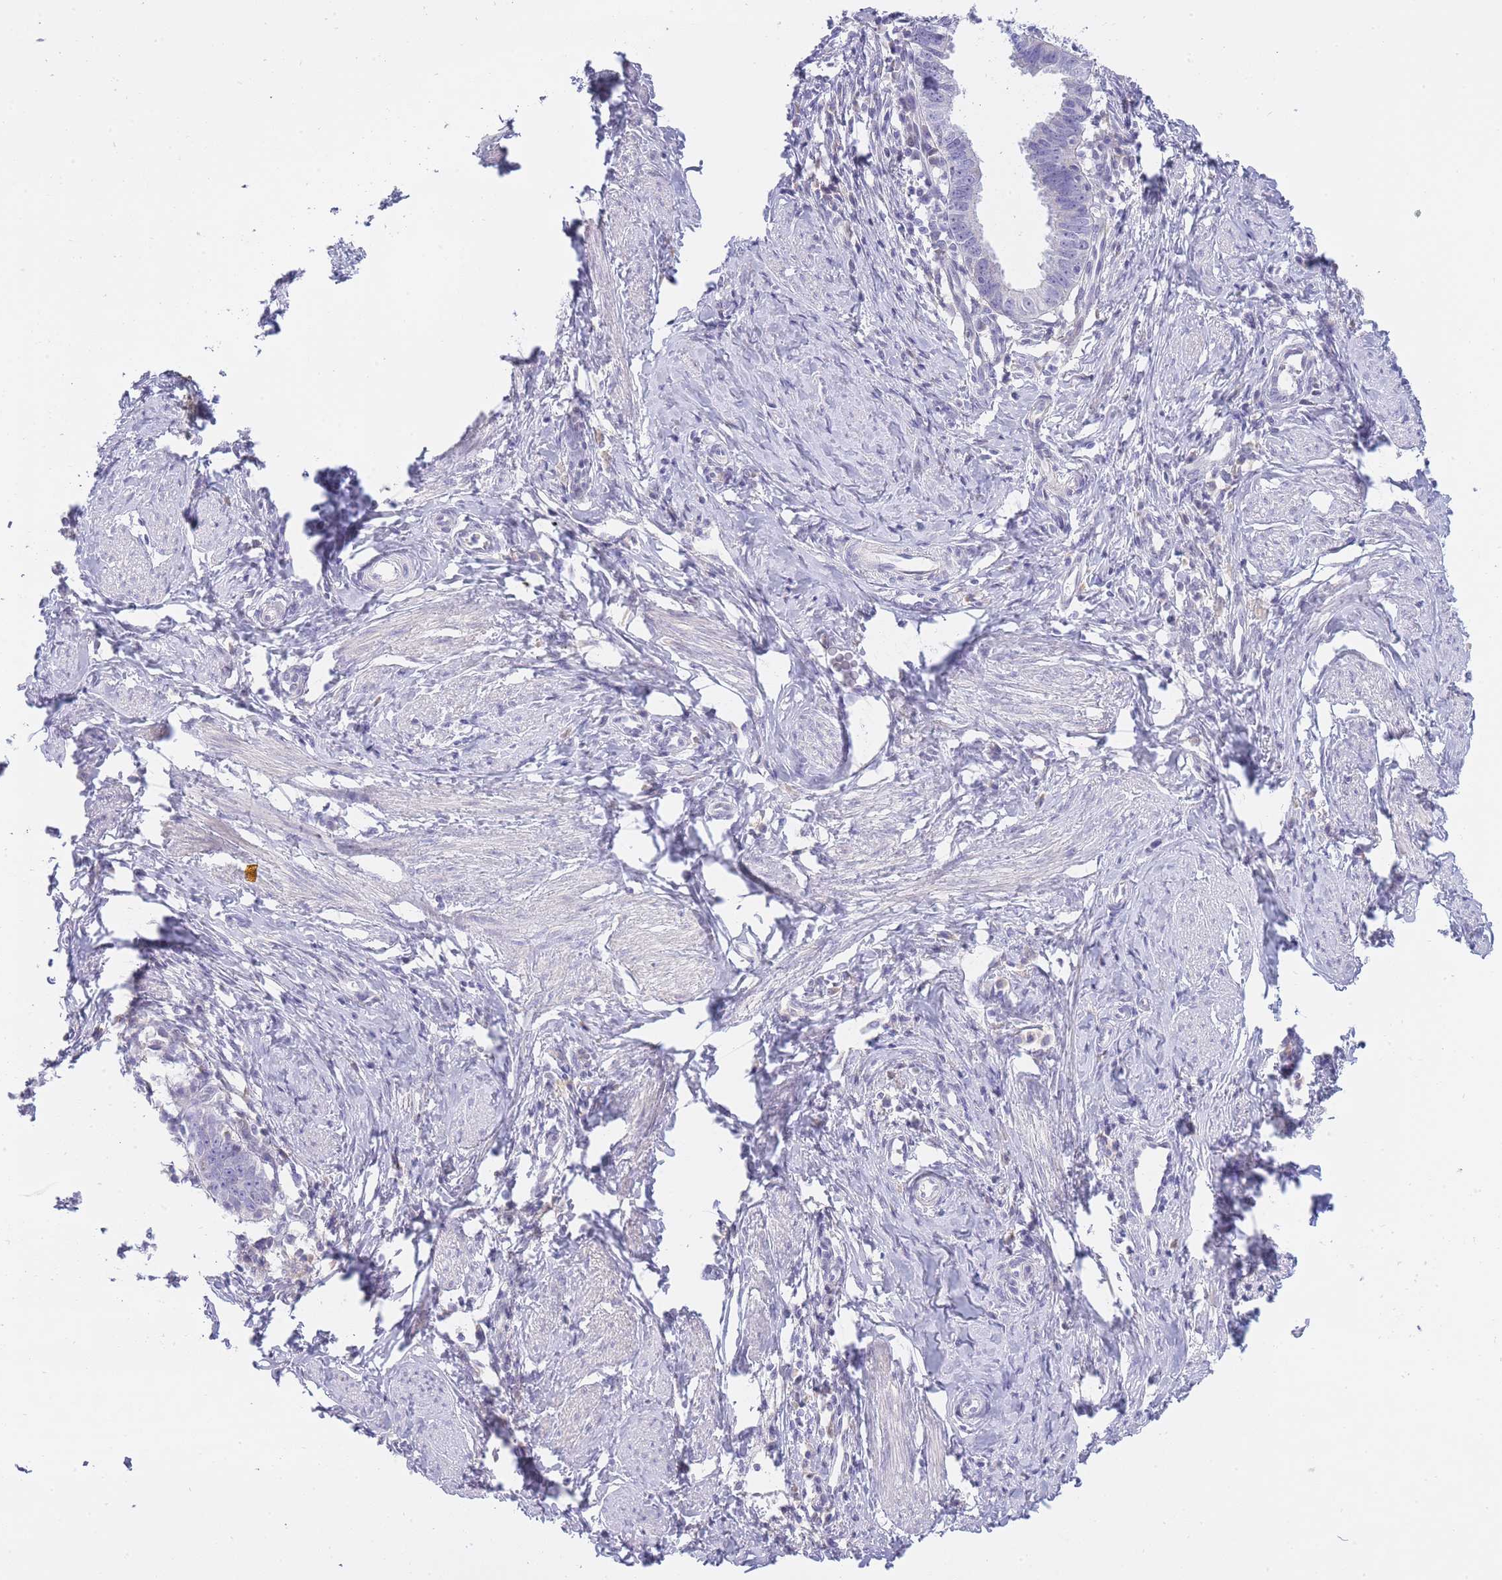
{"staining": {"intensity": "negative", "quantity": "none", "location": "none"}, "tissue": "cervical cancer", "cell_type": "Tumor cells", "image_type": "cancer", "snomed": [{"axis": "morphology", "description": "Adenocarcinoma, NOS"}, {"axis": "topography", "description": "Cervix"}], "caption": "Immunohistochemical staining of cervical cancer shows no significant staining in tumor cells. (Immunohistochemistry (ihc), brightfield microscopy, high magnification).", "gene": "PRR23B", "patient": {"sex": "female", "age": 36}}